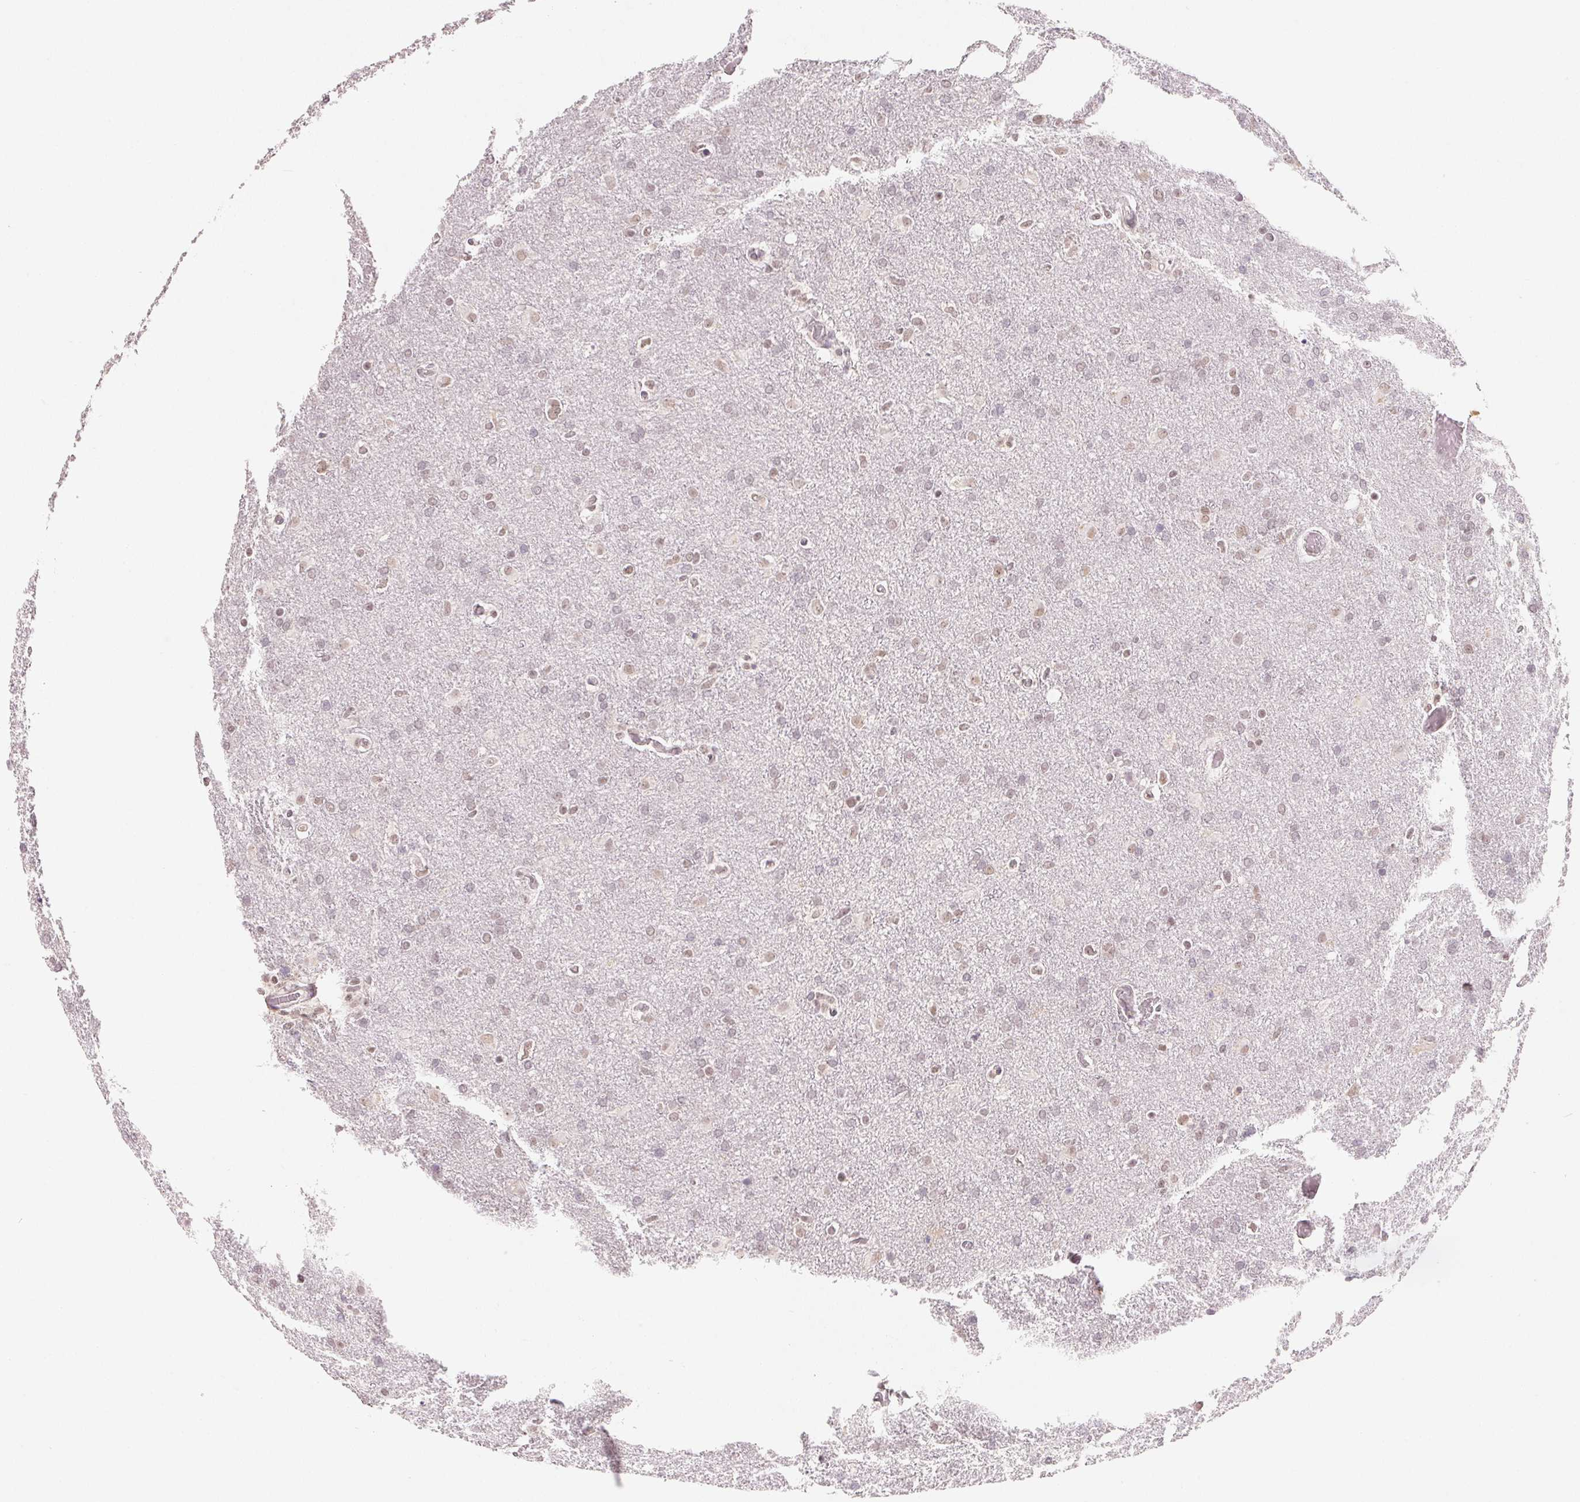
{"staining": {"intensity": "negative", "quantity": "none", "location": "none"}, "tissue": "glioma", "cell_type": "Tumor cells", "image_type": "cancer", "snomed": [{"axis": "morphology", "description": "Glioma, malignant, High grade"}, {"axis": "topography", "description": "Brain"}], "caption": "DAB immunohistochemical staining of glioma exhibits no significant expression in tumor cells.", "gene": "NXF3", "patient": {"sex": "male", "age": 68}}